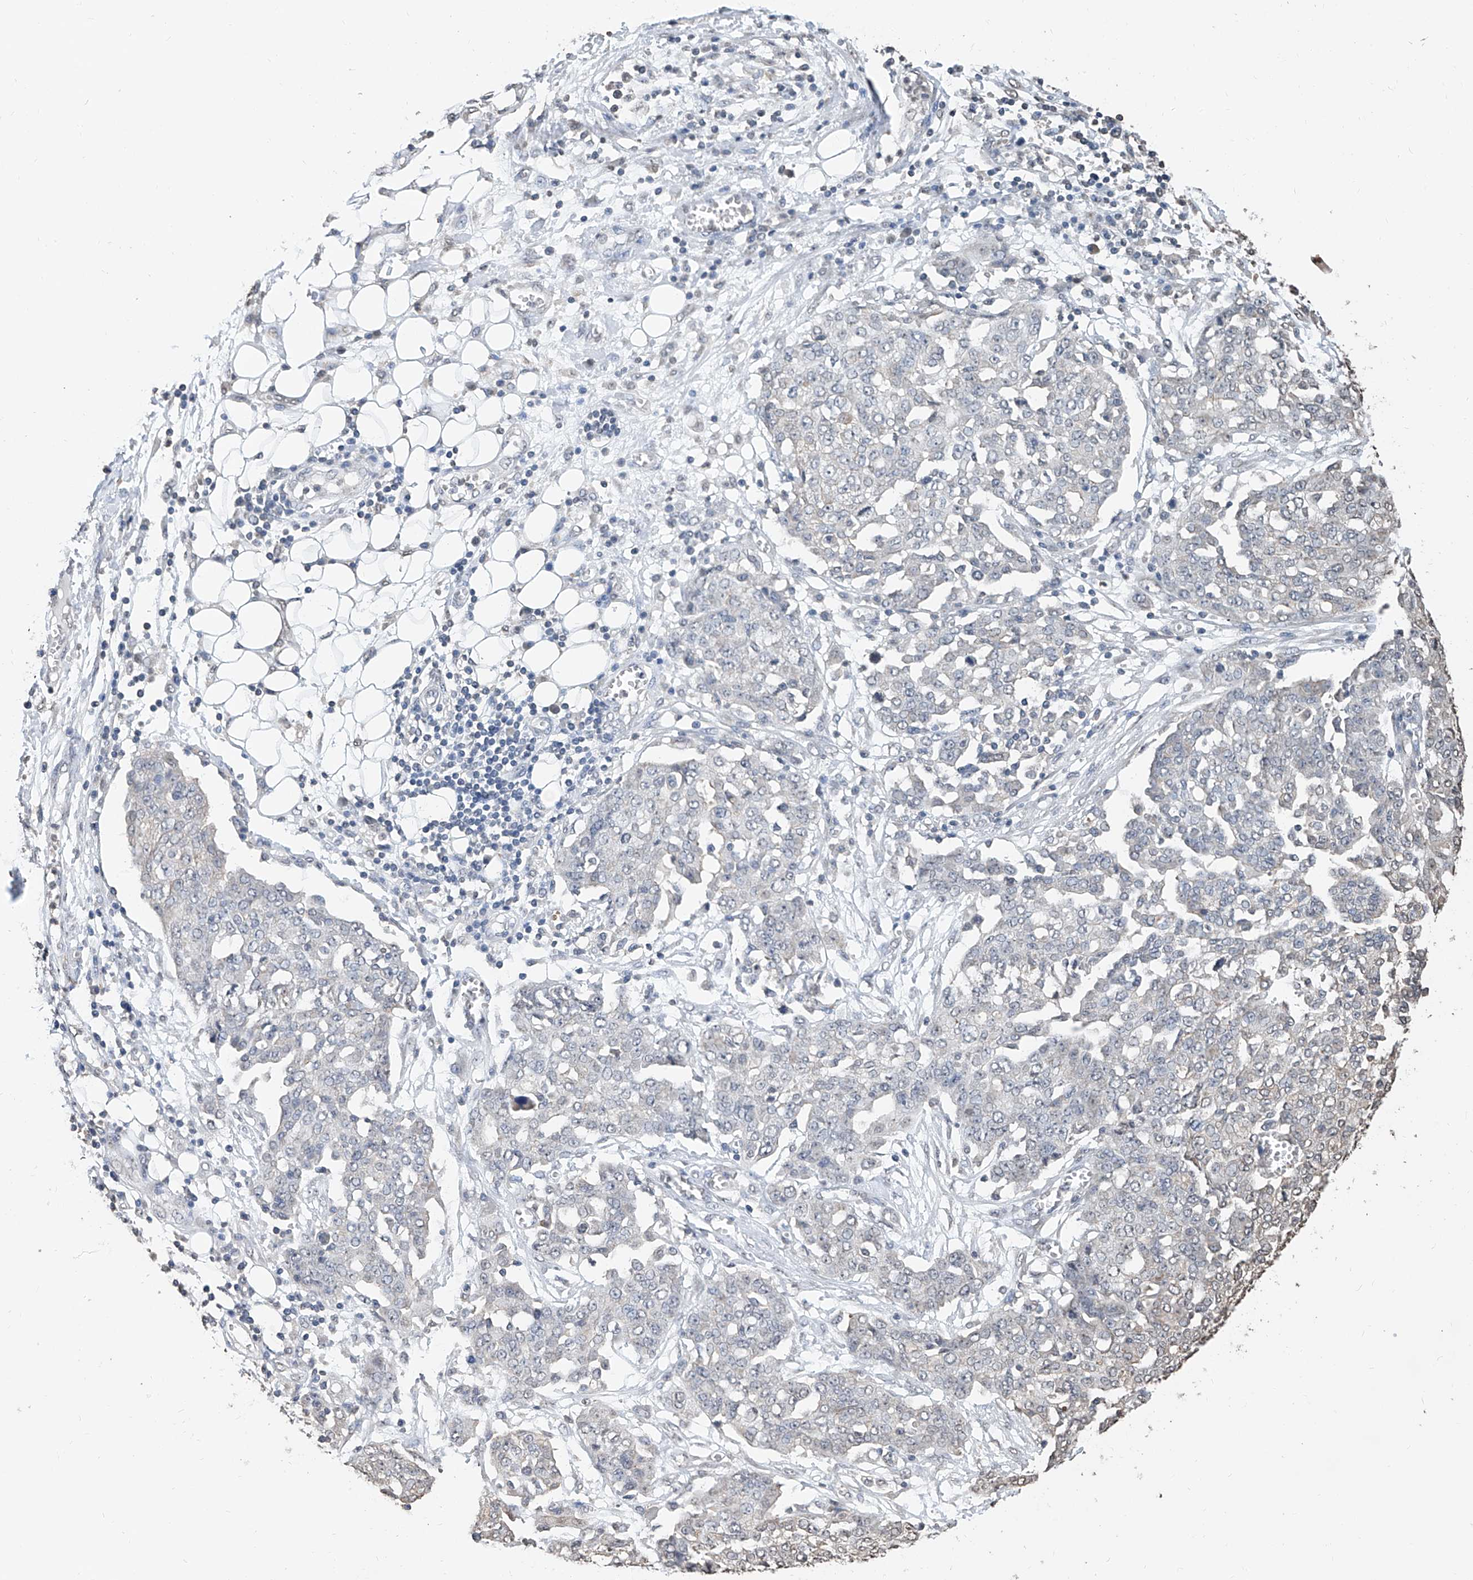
{"staining": {"intensity": "negative", "quantity": "none", "location": "none"}, "tissue": "ovarian cancer", "cell_type": "Tumor cells", "image_type": "cancer", "snomed": [{"axis": "morphology", "description": "Cystadenocarcinoma, serous, NOS"}, {"axis": "topography", "description": "Soft tissue"}, {"axis": "topography", "description": "Ovary"}], "caption": "Tumor cells are negative for protein expression in human ovarian serous cystadenocarcinoma.", "gene": "RP9", "patient": {"sex": "female", "age": 57}}